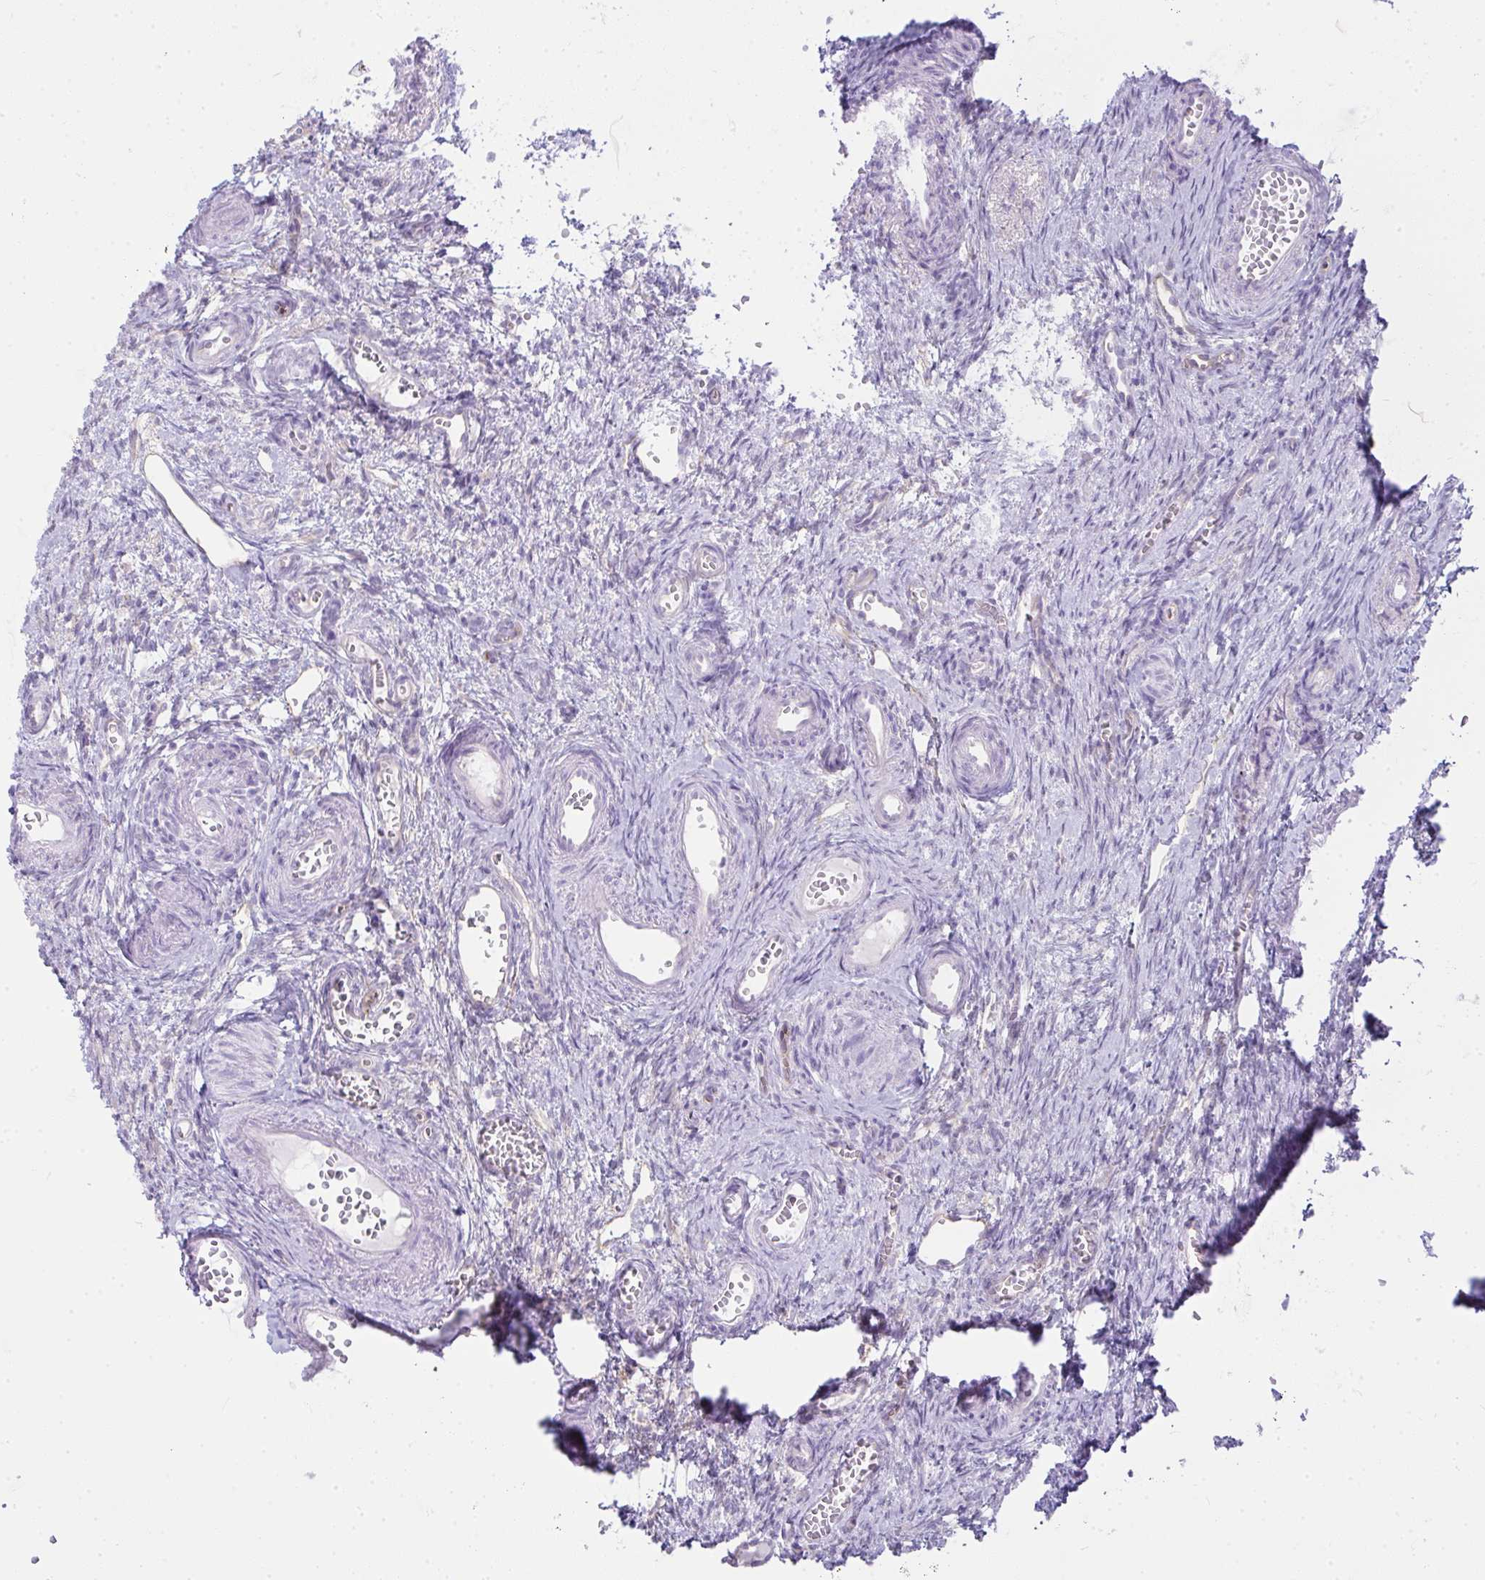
{"staining": {"intensity": "negative", "quantity": "none", "location": "none"}, "tissue": "ovary", "cell_type": "Follicle cells", "image_type": "normal", "snomed": [{"axis": "morphology", "description": "Normal tissue, NOS"}, {"axis": "topography", "description": "Ovary"}], "caption": "Immunohistochemical staining of benign human ovary demonstrates no significant expression in follicle cells. The staining was performed using DAB (3,3'-diaminobenzidine) to visualize the protein expression in brown, while the nuclei were stained in blue with hematoxylin (Magnification: 20x).", "gene": "RASL10A", "patient": {"sex": "female", "age": 41}}